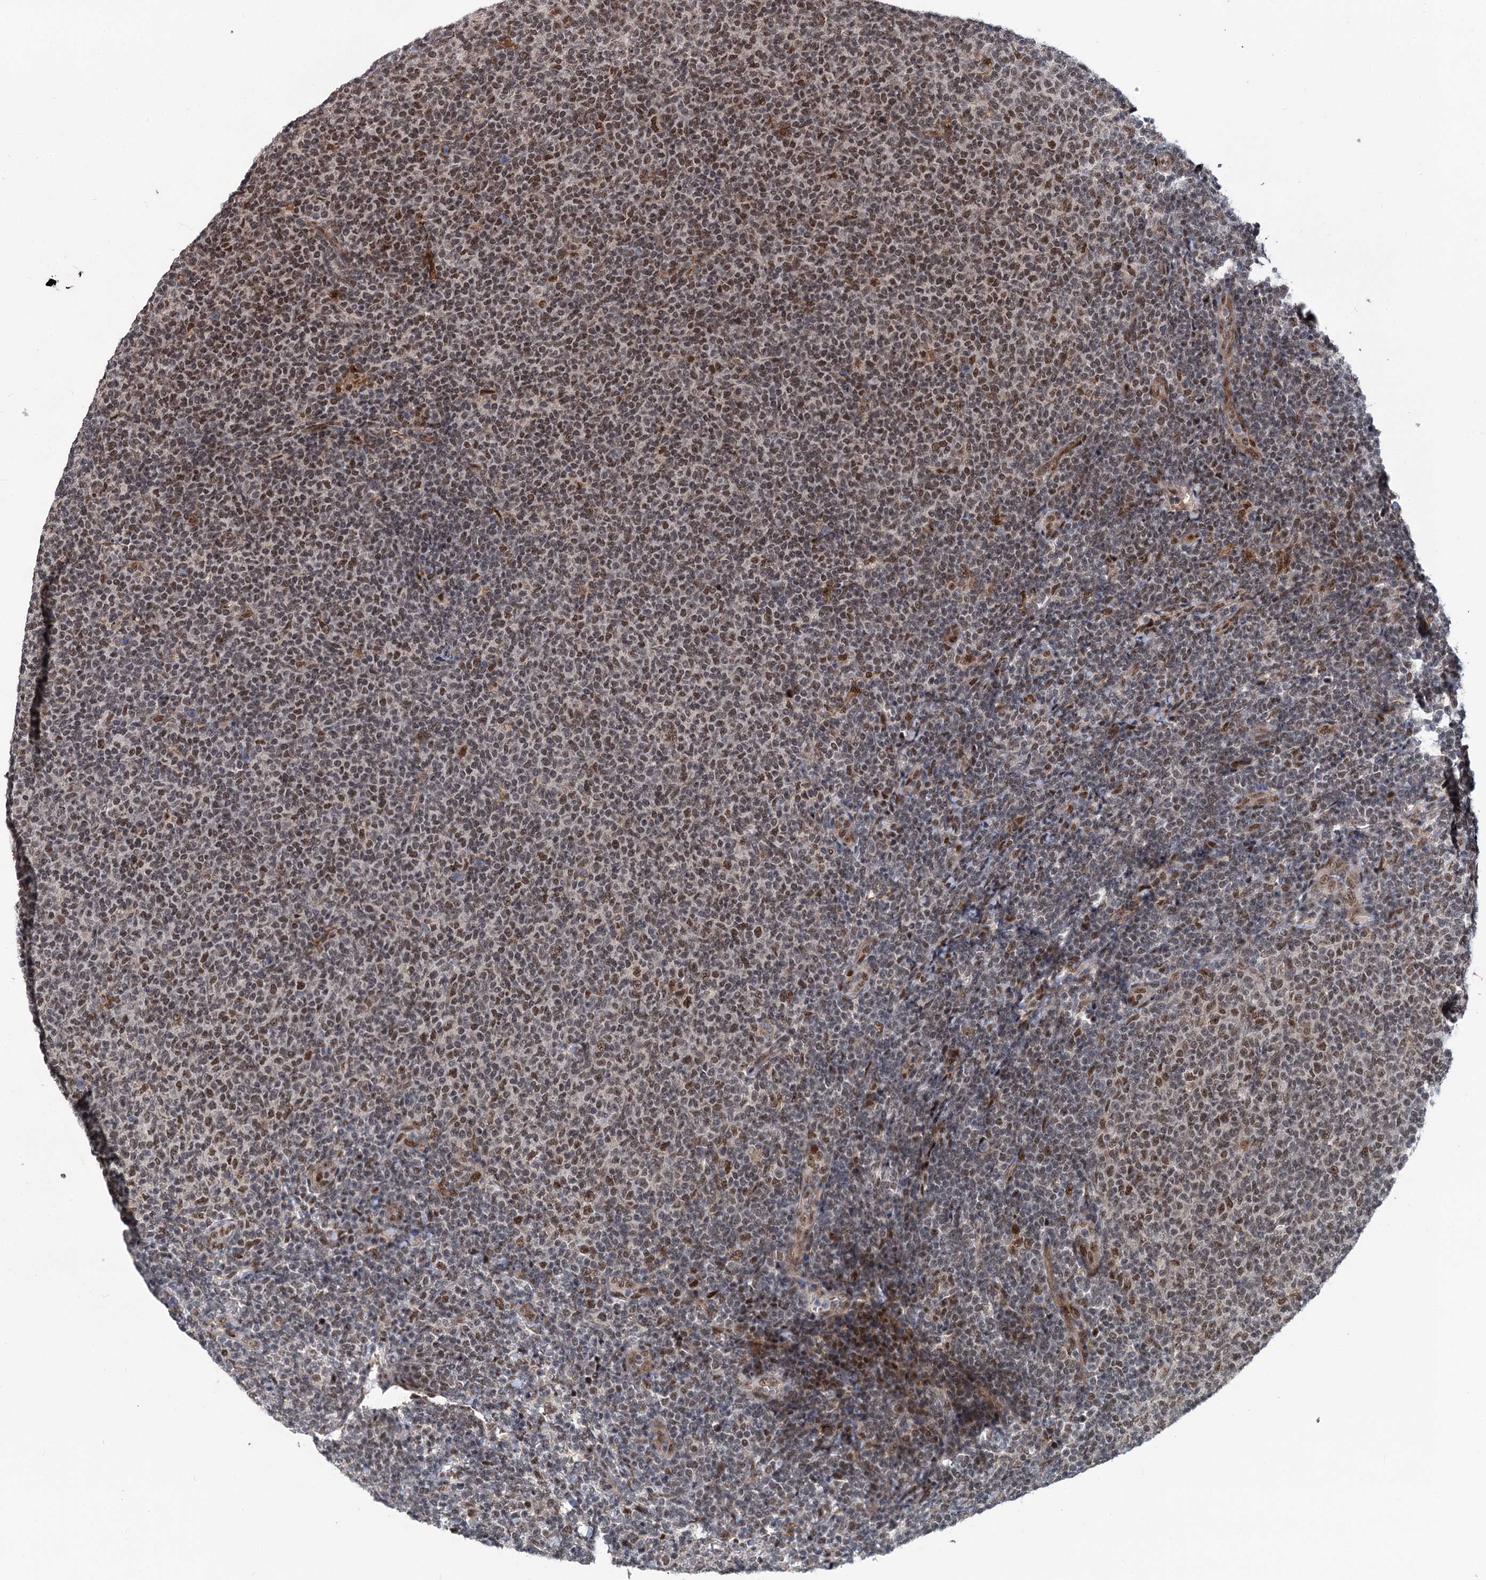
{"staining": {"intensity": "moderate", "quantity": ">75%", "location": "nuclear"}, "tissue": "lymphoma", "cell_type": "Tumor cells", "image_type": "cancer", "snomed": [{"axis": "morphology", "description": "Malignant lymphoma, non-Hodgkin's type, Low grade"}, {"axis": "topography", "description": "Lymph node"}], "caption": "Lymphoma stained with immunohistochemistry reveals moderate nuclear expression in about >75% of tumor cells.", "gene": "PHF8", "patient": {"sex": "male", "age": 66}}